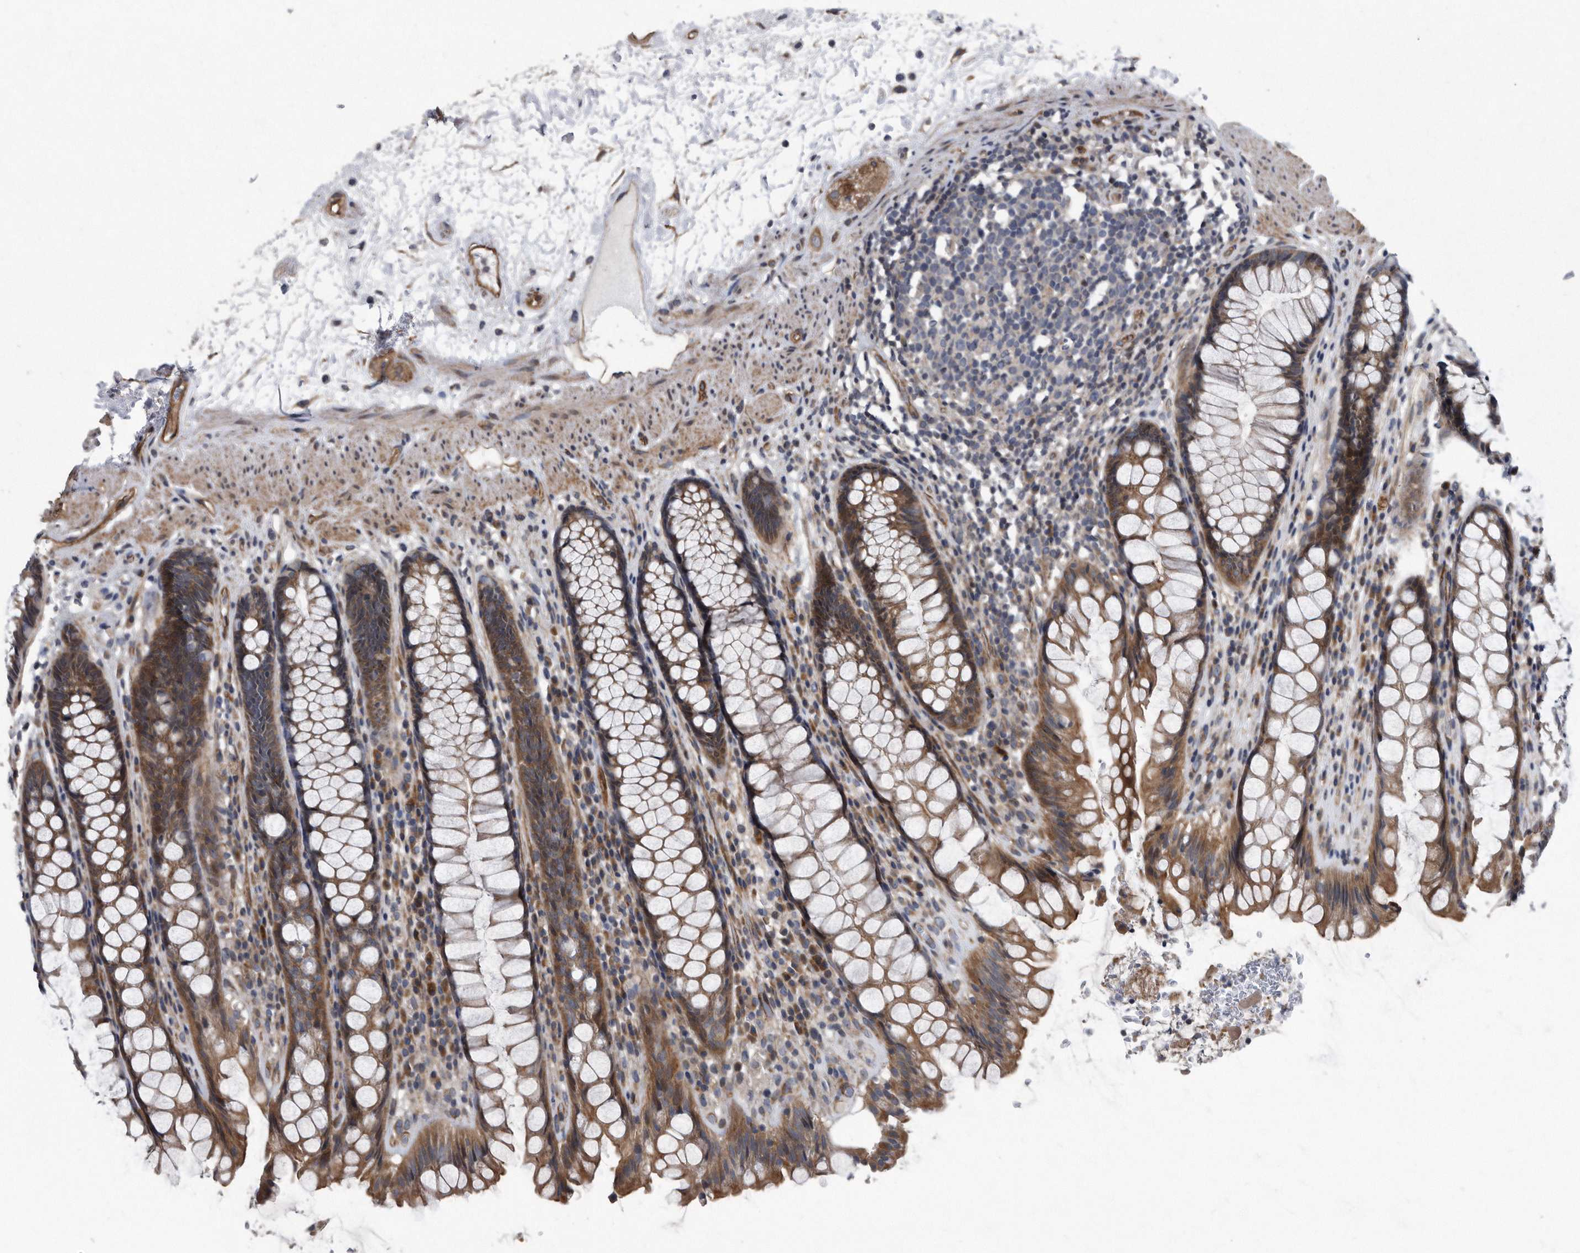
{"staining": {"intensity": "moderate", "quantity": ">75%", "location": "cytoplasmic/membranous"}, "tissue": "rectum", "cell_type": "Glandular cells", "image_type": "normal", "snomed": [{"axis": "morphology", "description": "Normal tissue, NOS"}, {"axis": "topography", "description": "Rectum"}], "caption": "Human rectum stained for a protein (brown) reveals moderate cytoplasmic/membranous positive expression in about >75% of glandular cells.", "gene": "ARMCX1", "patient": {"sex": "male", "age": 64}}